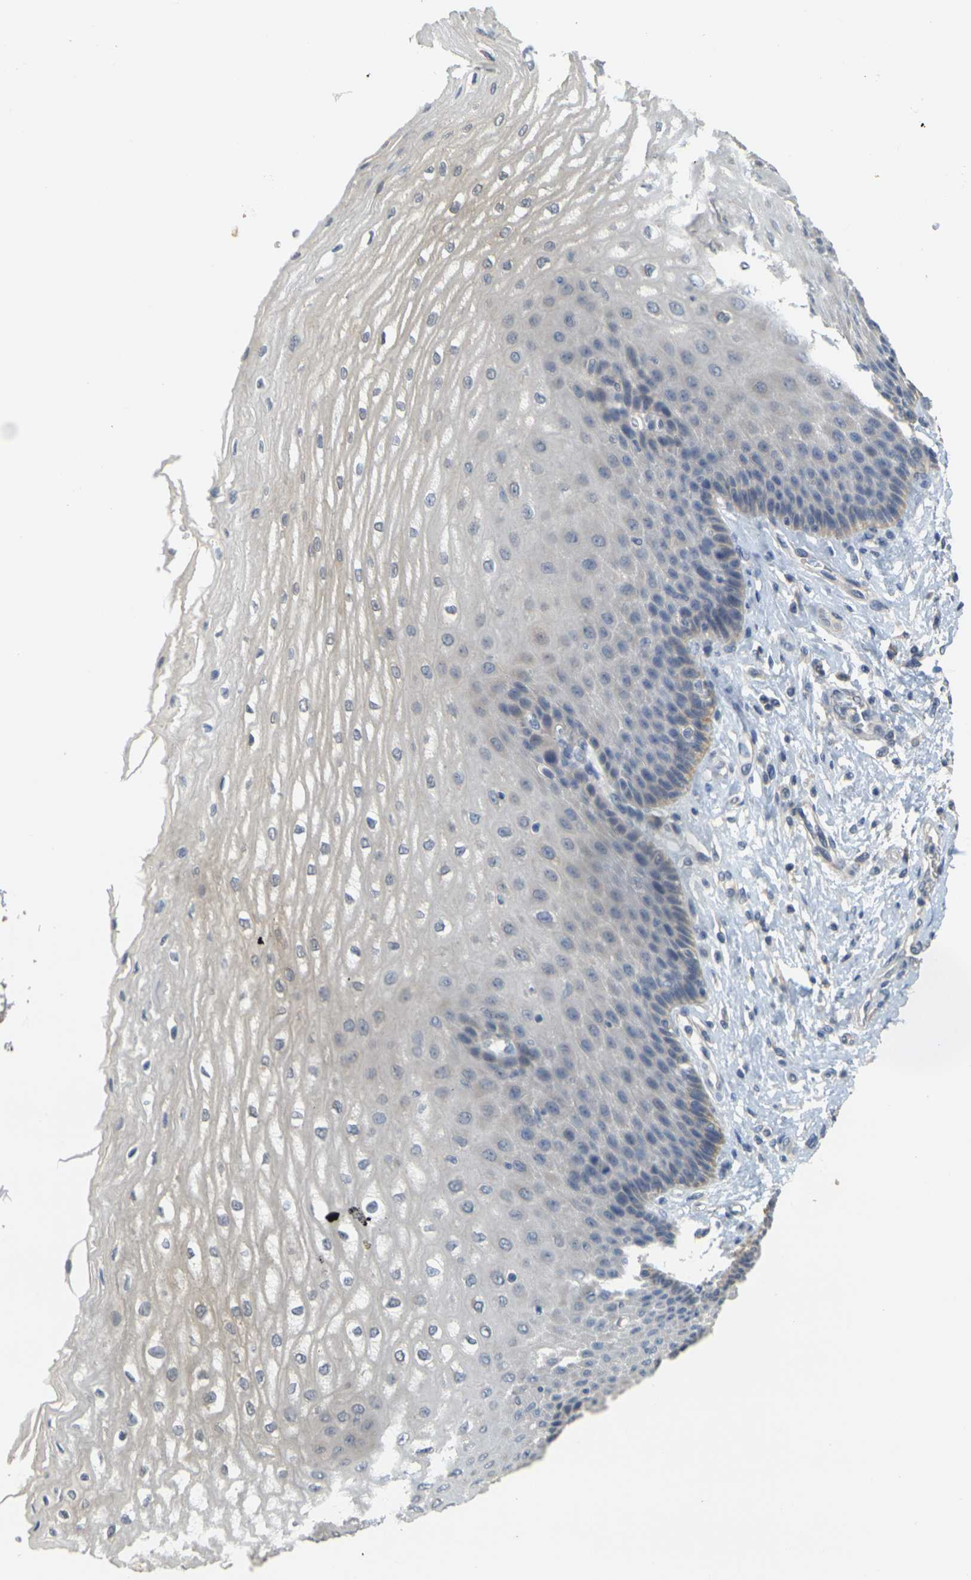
{"staining": {"intensity": "weak", "quantity": "<25%", "location": "cytoplasmic/membranous"}, "tissue": "esophagus", "cell_type": "Squamous epithelial cells", "image_type": "normal", "snomed": [{"axis": "morphology", "description": "Normal tissue, NOS"}, {"axis": "topography", "description": "Esophagus"}], "caption": "The image demonstrates no staining of squamous epithelial cells in unremarkable esophagus.", "gene": "GDAP1", "patient": {"sex": "male", "age": 54}}